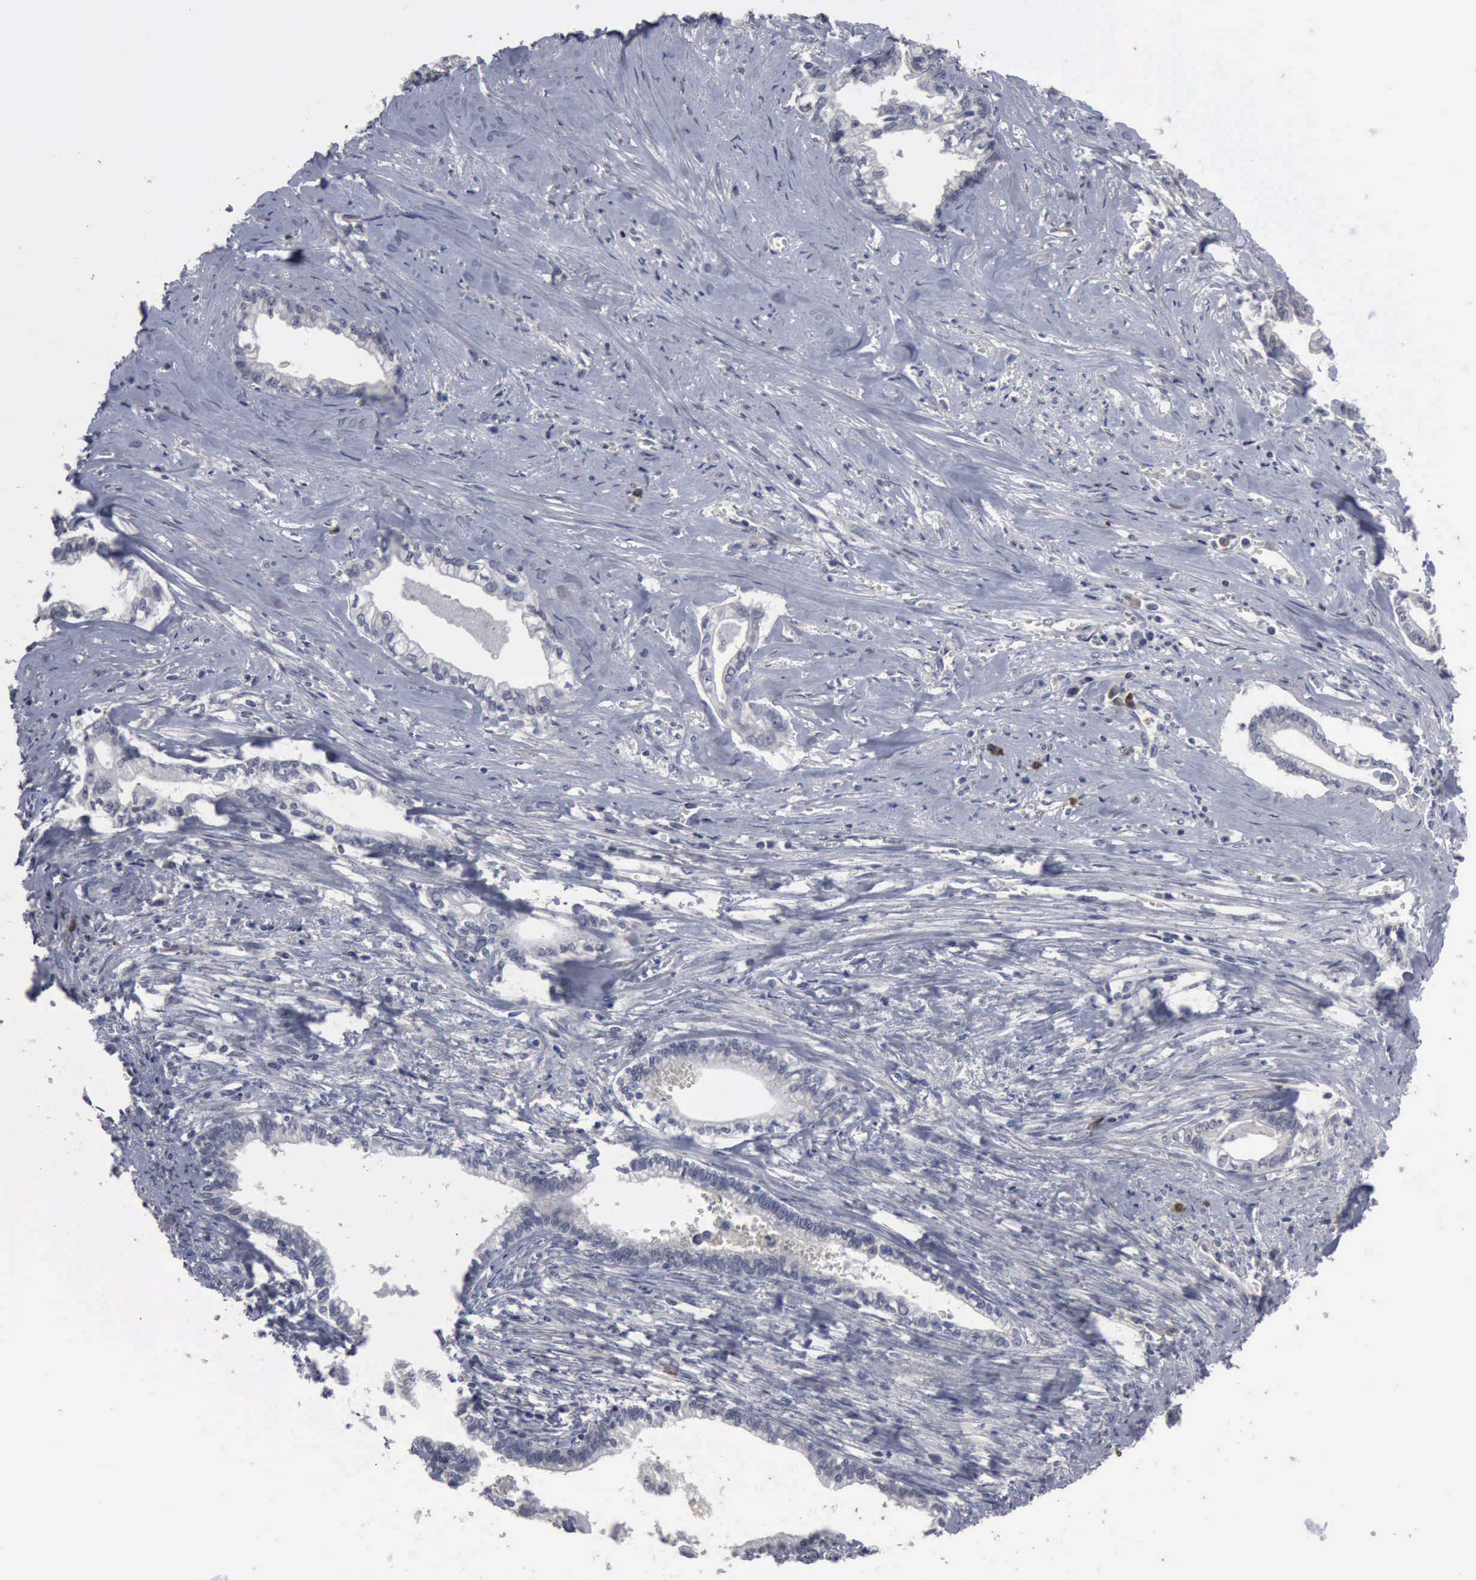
{"staining": {"intensity": "negative", "quantity": "none", "location": "none"}, "tissue": "liver cancer", "cell_type": "Tumor cells", "image_type": "cancer", "snomed": [{"axis": "morphology", "description": "Cholangiocarcinoma"}, {"axis": "topography", "description": "Liver"}], "caption": "This photomicrograph is of liver cancer (cholangiocarcinoma) stained with IHC to label a protein in brown with the nuclei are counter-stained blue. There is no positivity in tumor cells.", "gene": "MYO18B", "patient": {"sex": "male", "age": 57}}